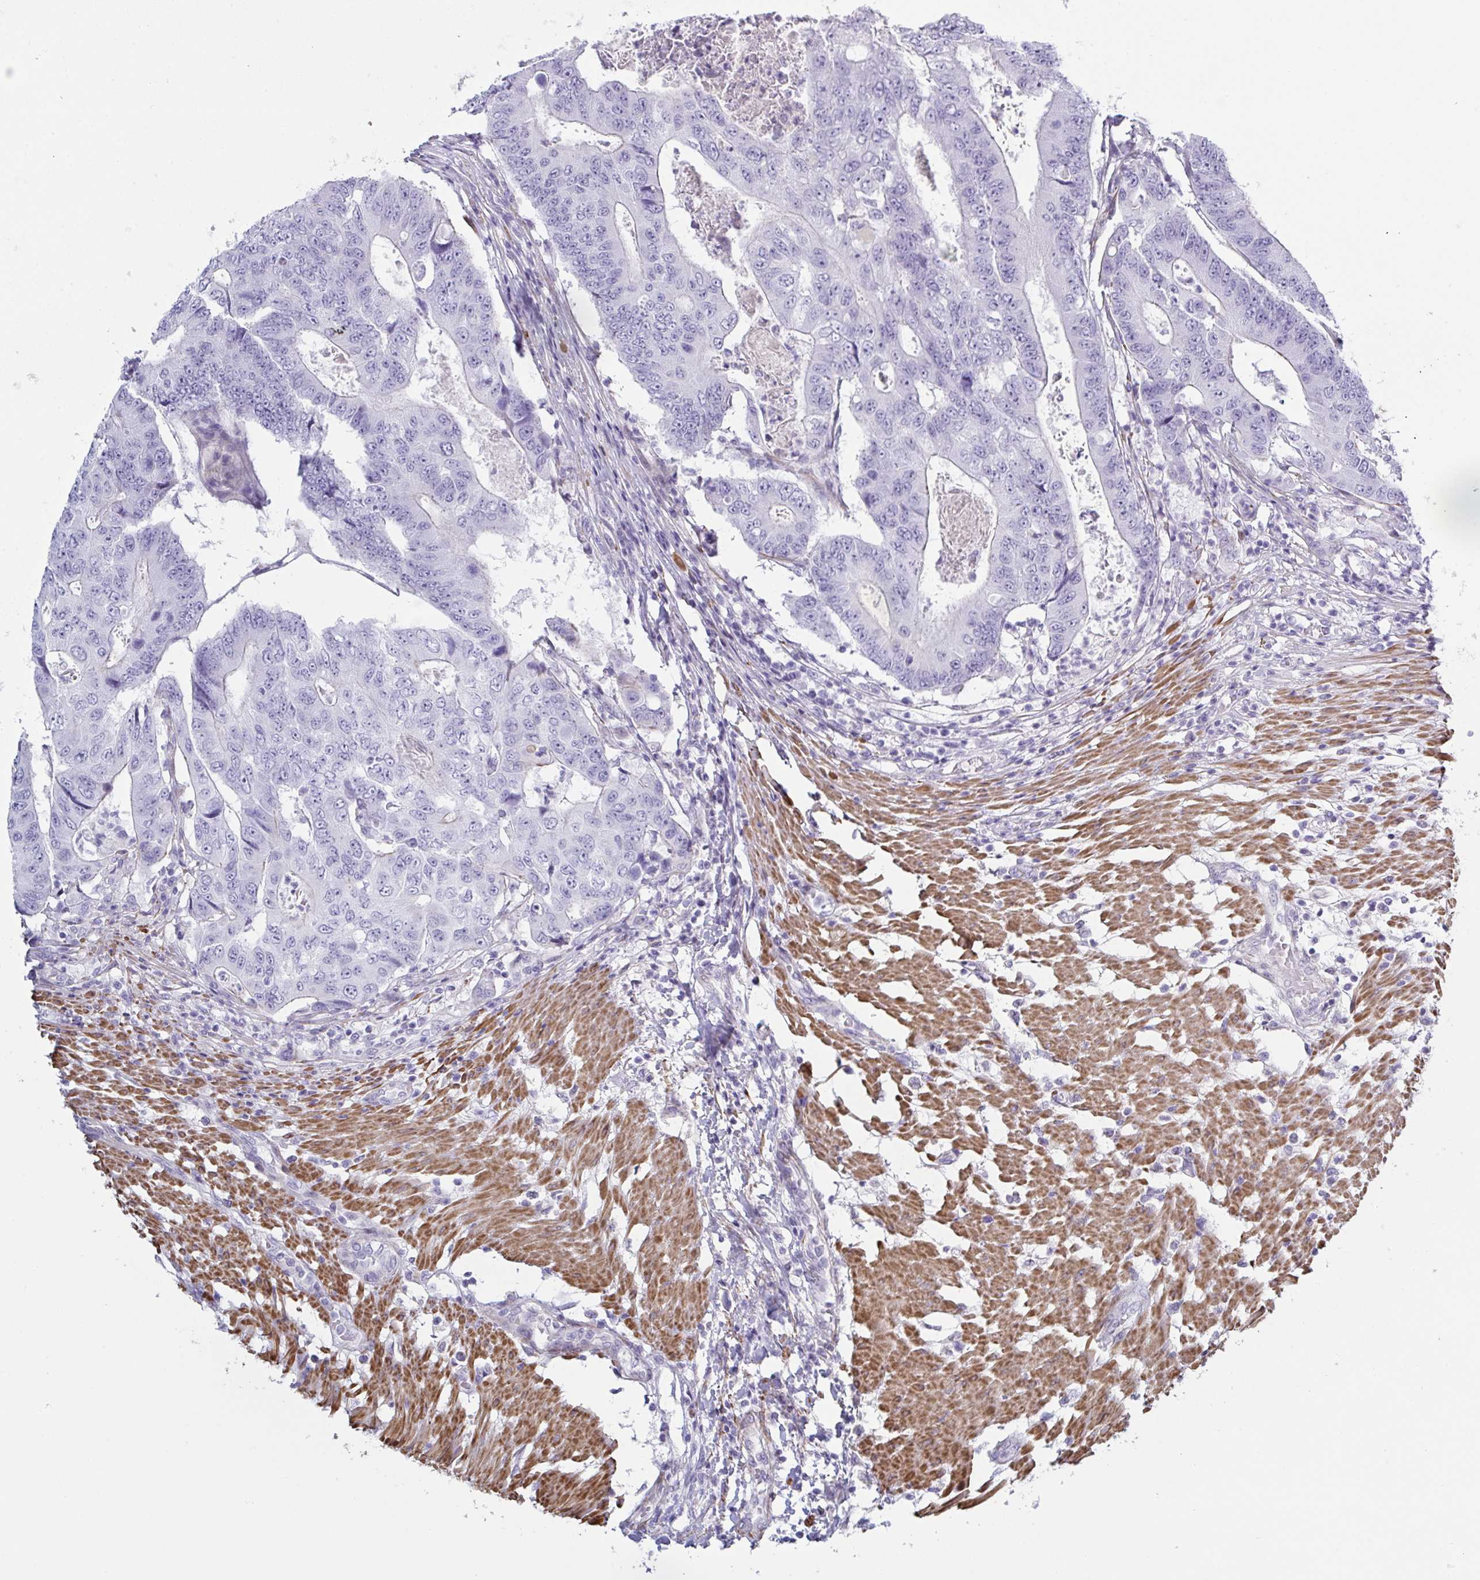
{"staining": {"intensity": "negative", "quantity": "none", "location": "none"}, "tissue": "colorectal cancer", "cell_type": "Tumor cells", "image_type": "cancer", "snomed": [{"axis": "morphology", "description": "Adenocarcinoma, NOS"}, {"axis": "topography", "description": "Colon"}], "caption": "Human colorectal adenocarcinoma stained for a protein using immunohistochemistry exhibits no positivity in tumor cells.", "gene": "OR5P3", "patient": {"sex": "female", "age": 48}}